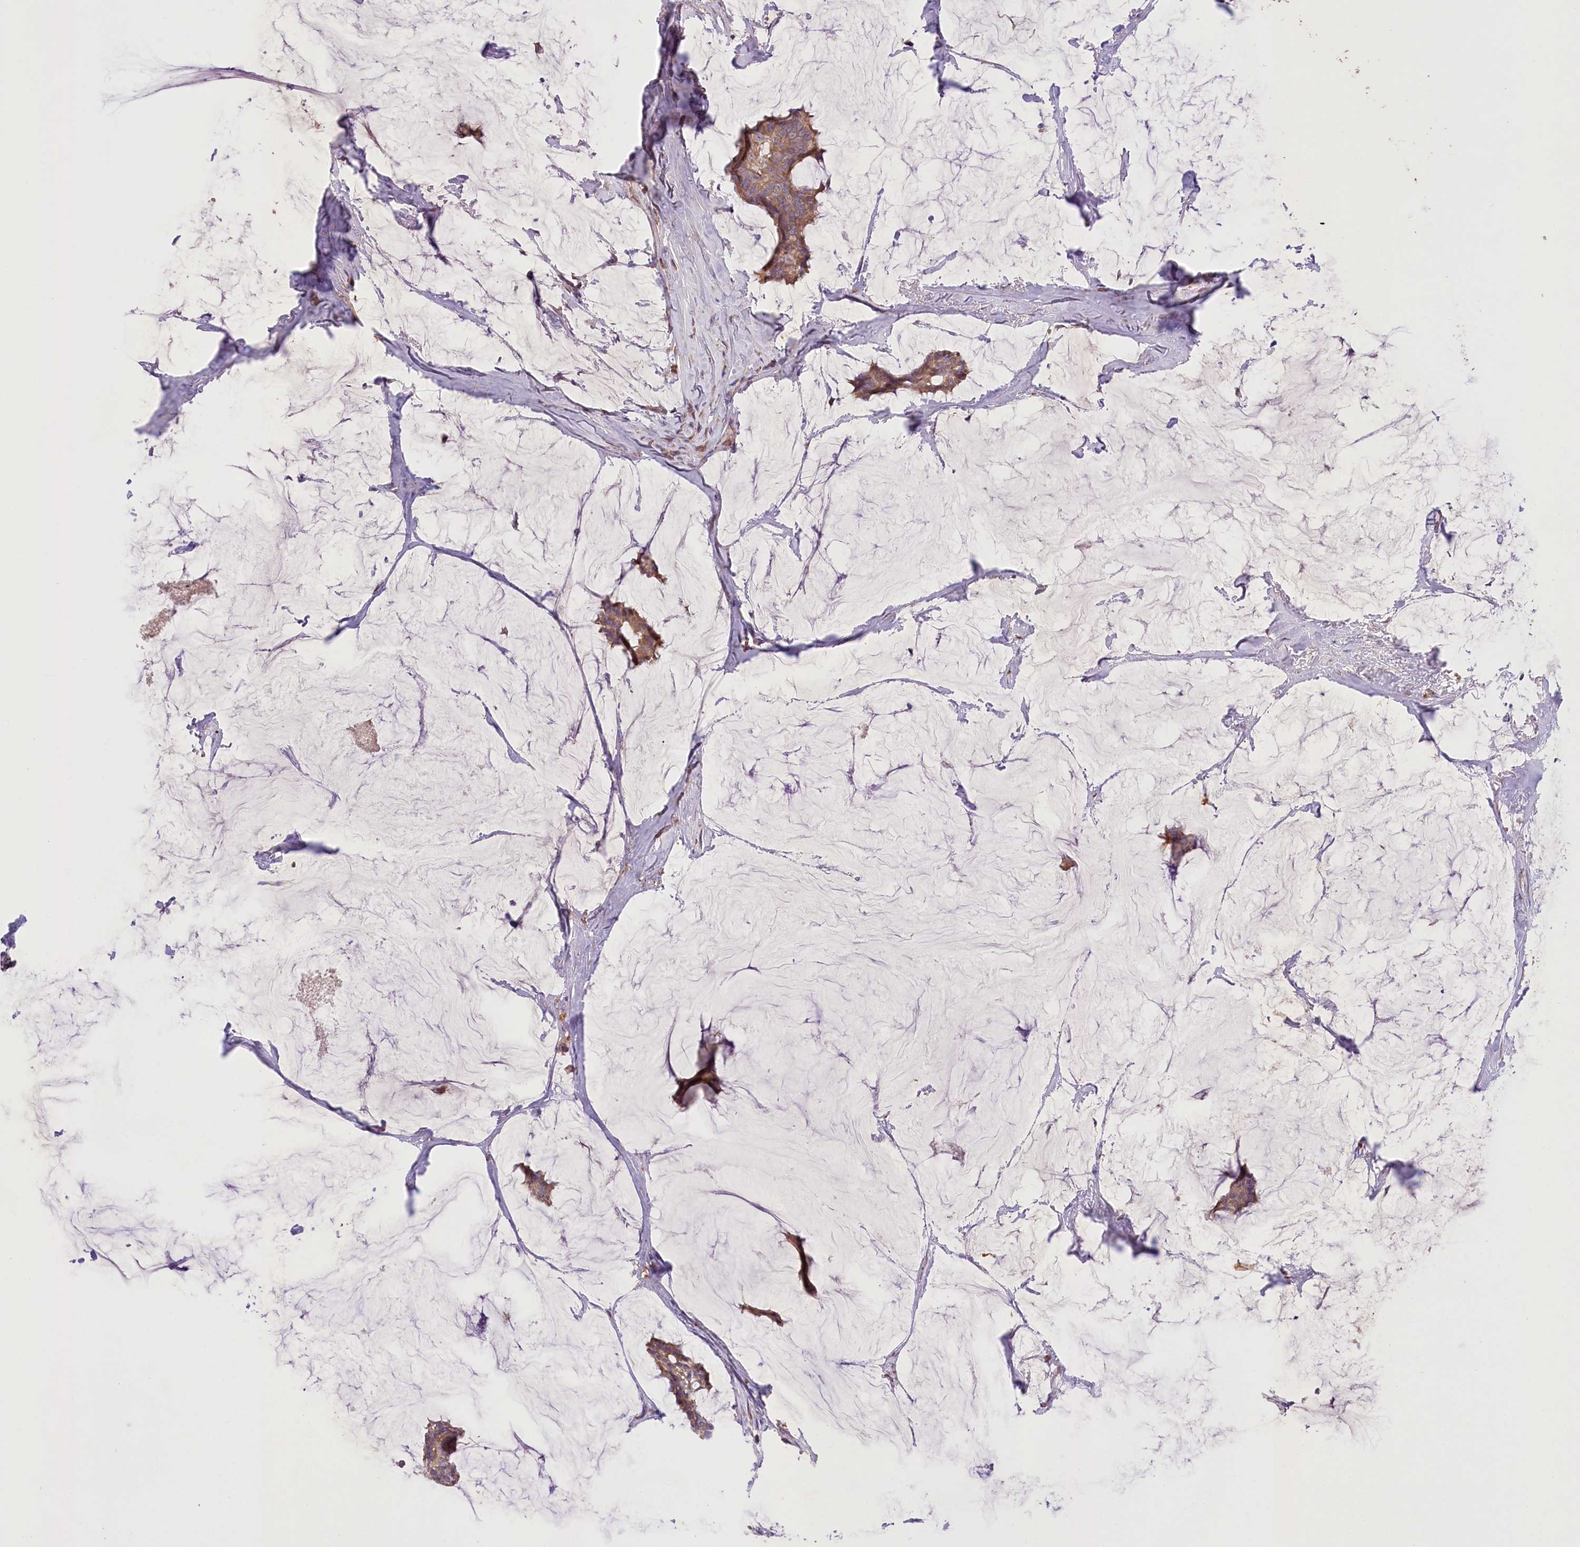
{"staining": {"intensity": "moderate", "quantity": ">75%", "location": "cytoplasmic/membranous"}, "tissue": "breast cancer", "cell_type": "Tumor cells", "image_type": "cancer", "snomed": [{"axis": "morphology", "description": "Duct carcinoma"}, {"axis": "topography", "description": "Breast"}], "caption": "Tumor cells show moderate cytoplasmic/membranous positivity in about >75% of cells in breast cancer.", "gene": "PBLD", "patient": {"sex": "female", "age": 93}}